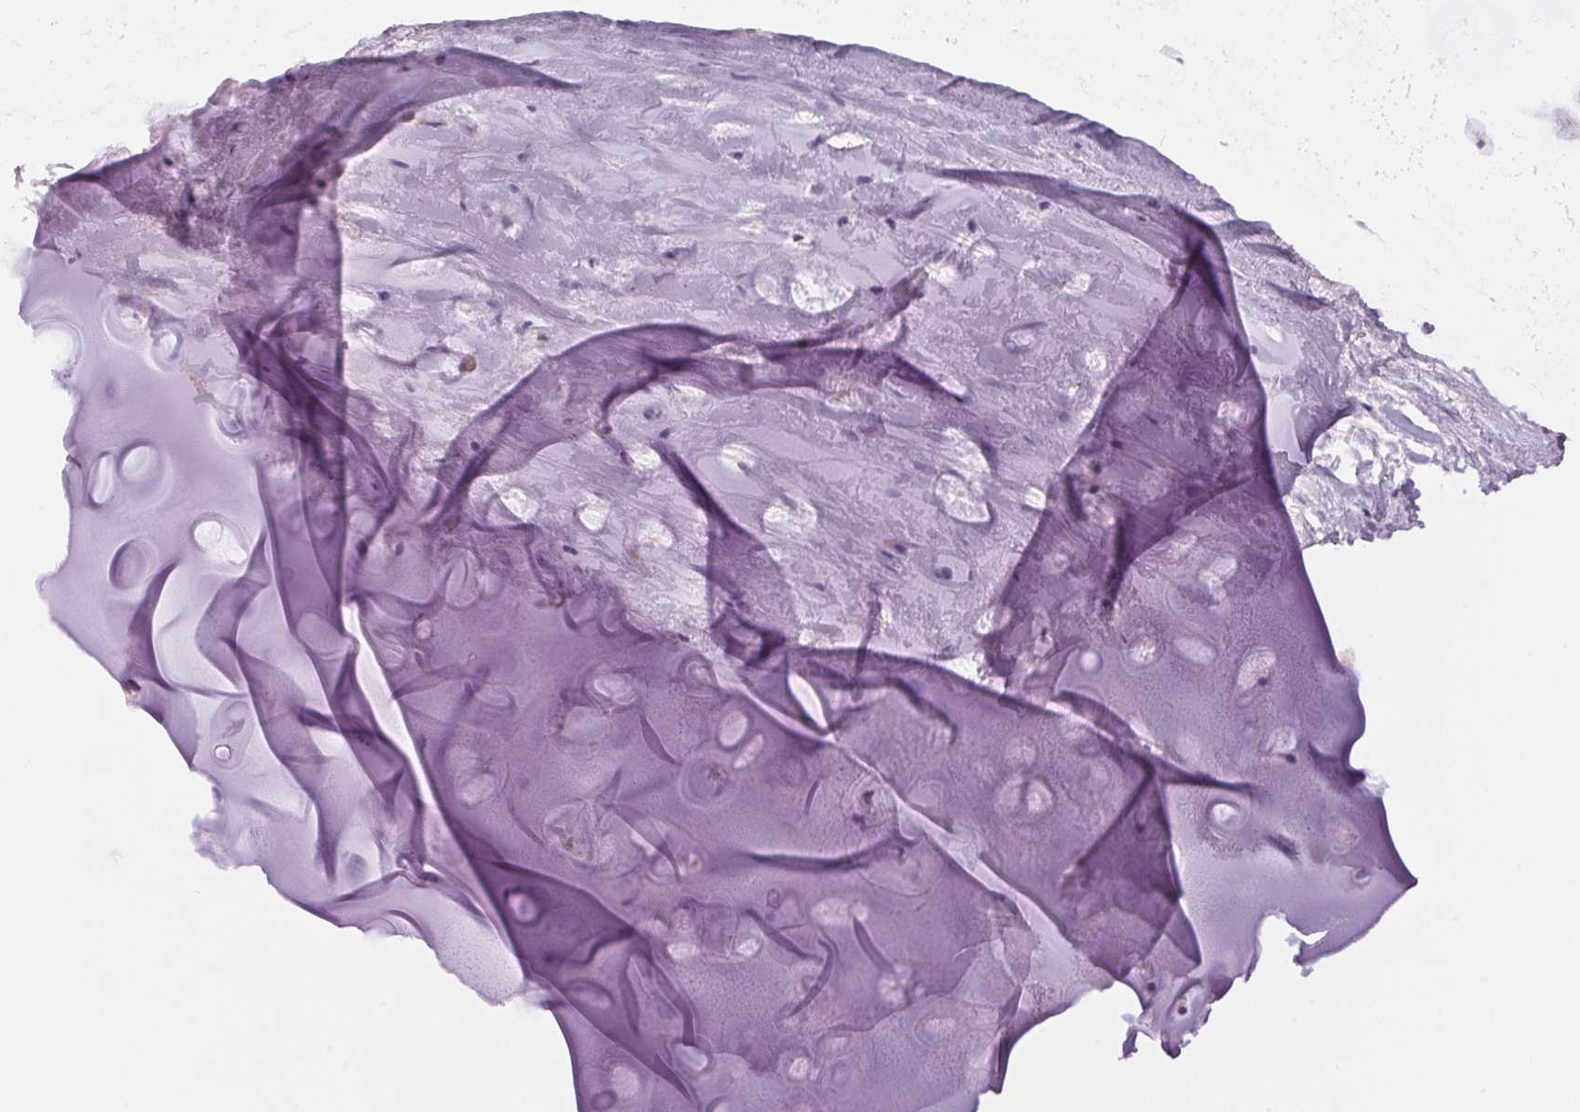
{"staining": {"intensity": "negative", "quantity": "none", "location": "none"}, "tissue": "adipose tissue", "cell_type": "Adipocytes", "image_type": "normal", "snomed": [{"axis": "morphology", "description": "Normal tissue, NOS"}, {"axis": "topography", "description": "Cartilage tissue"}, {"axis": "topography", "description": "Bronchus"}], "caption": "This is a histopathology image of immunohistochemistry (IHC) staining of normal adipose tissue, which shows no staining in adipocytes.", "gene": "PNLIPRP3", "patient": {"sex": "male", "age": 58}}